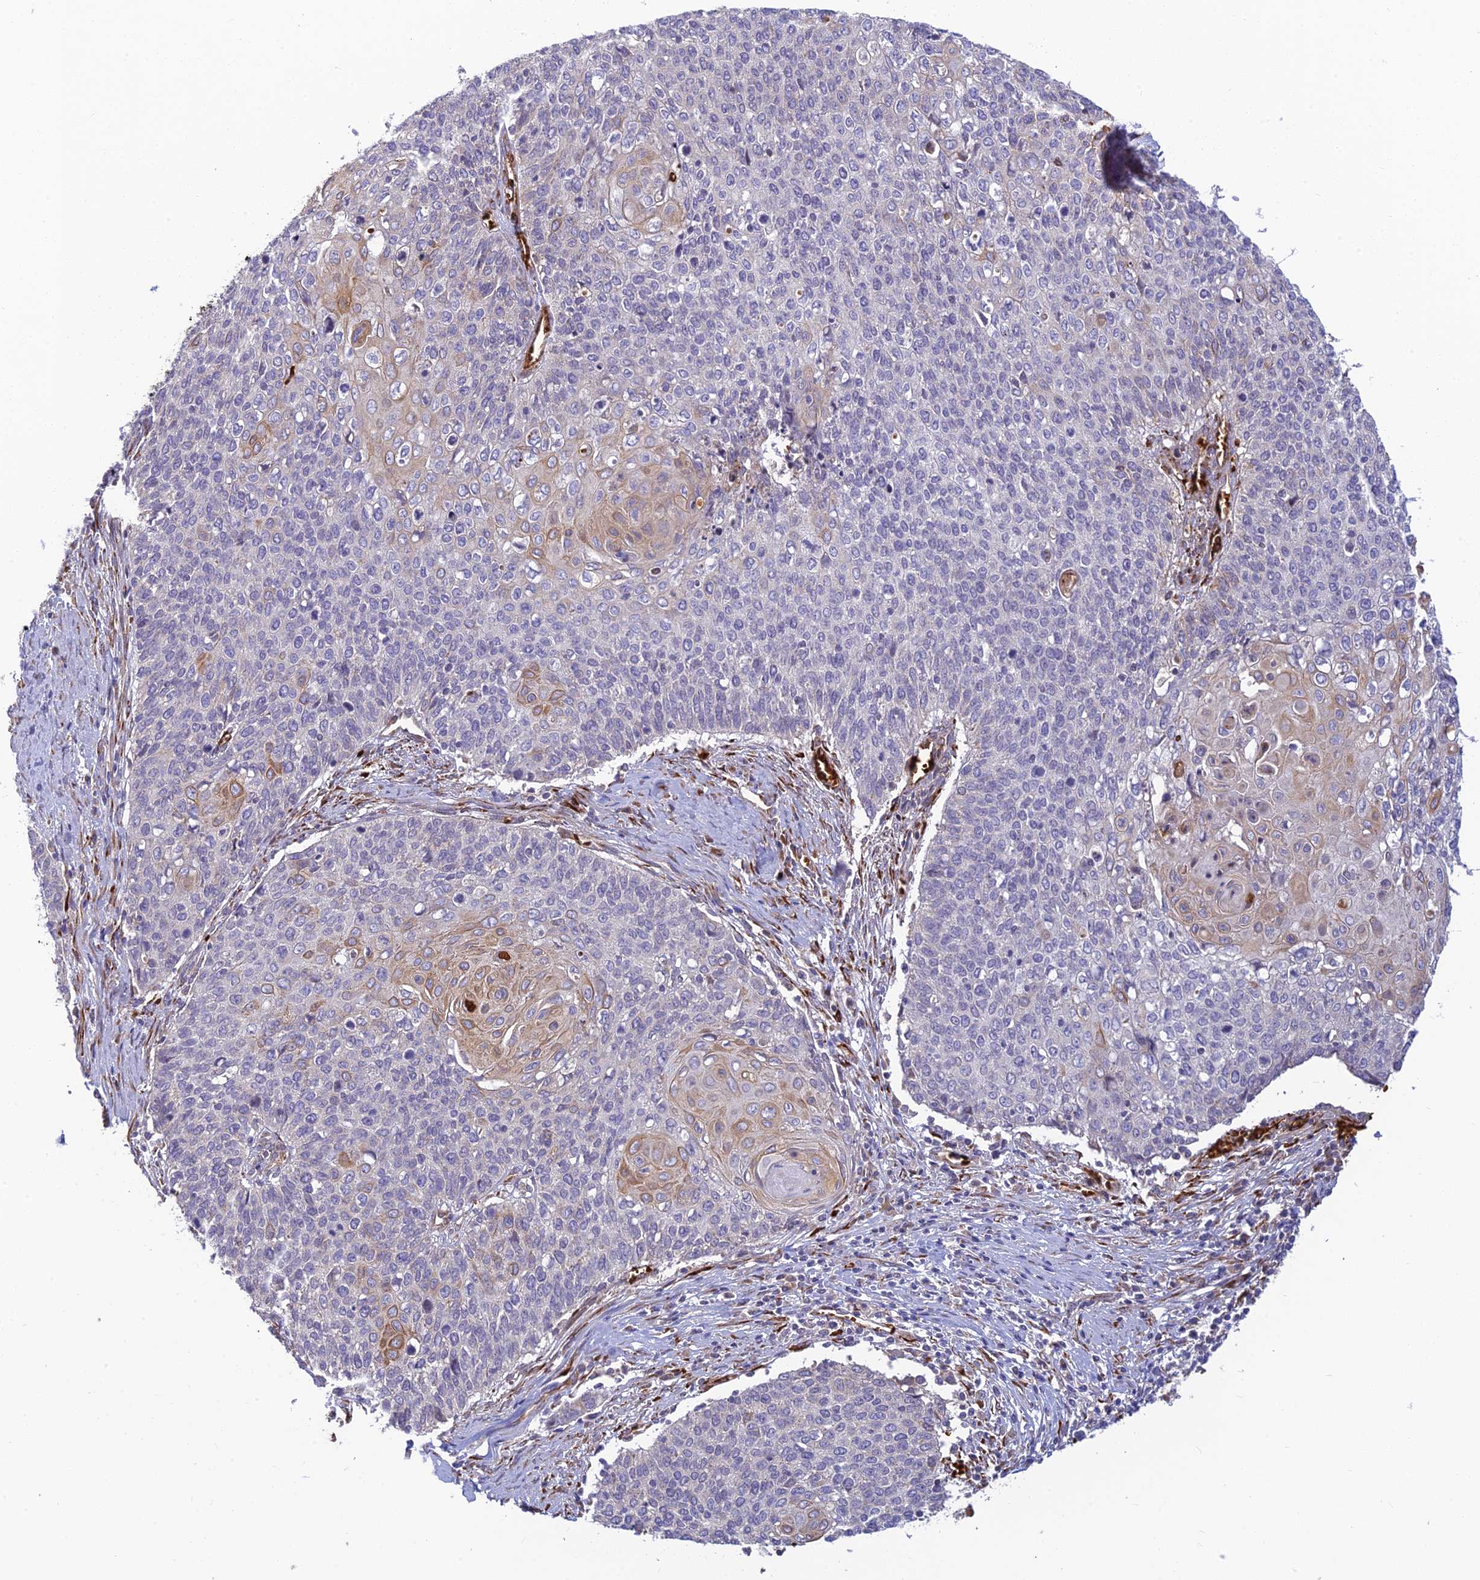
{"staining": {"intensity": "weak", "quantity": "<25%", "location": "cytoplasmic/membranous"}, "tissue": "cervical cancer", "cell_type": "Tumor cells", "image_type": "cancer", "snomed": [{"axis": "morphology", "description": "Squamous cell carcinoma, NOS"}, {"axis": "topography", "description": "Cervix"}], "caption": "Immunohistochemistry (IHC) image of neoplastic tissue: cervical cancer stained with DAB reveals no significant protein expression in tumor cells.", "gene": "UFSP2", "patient": {"sex": "female", "age": 39}}